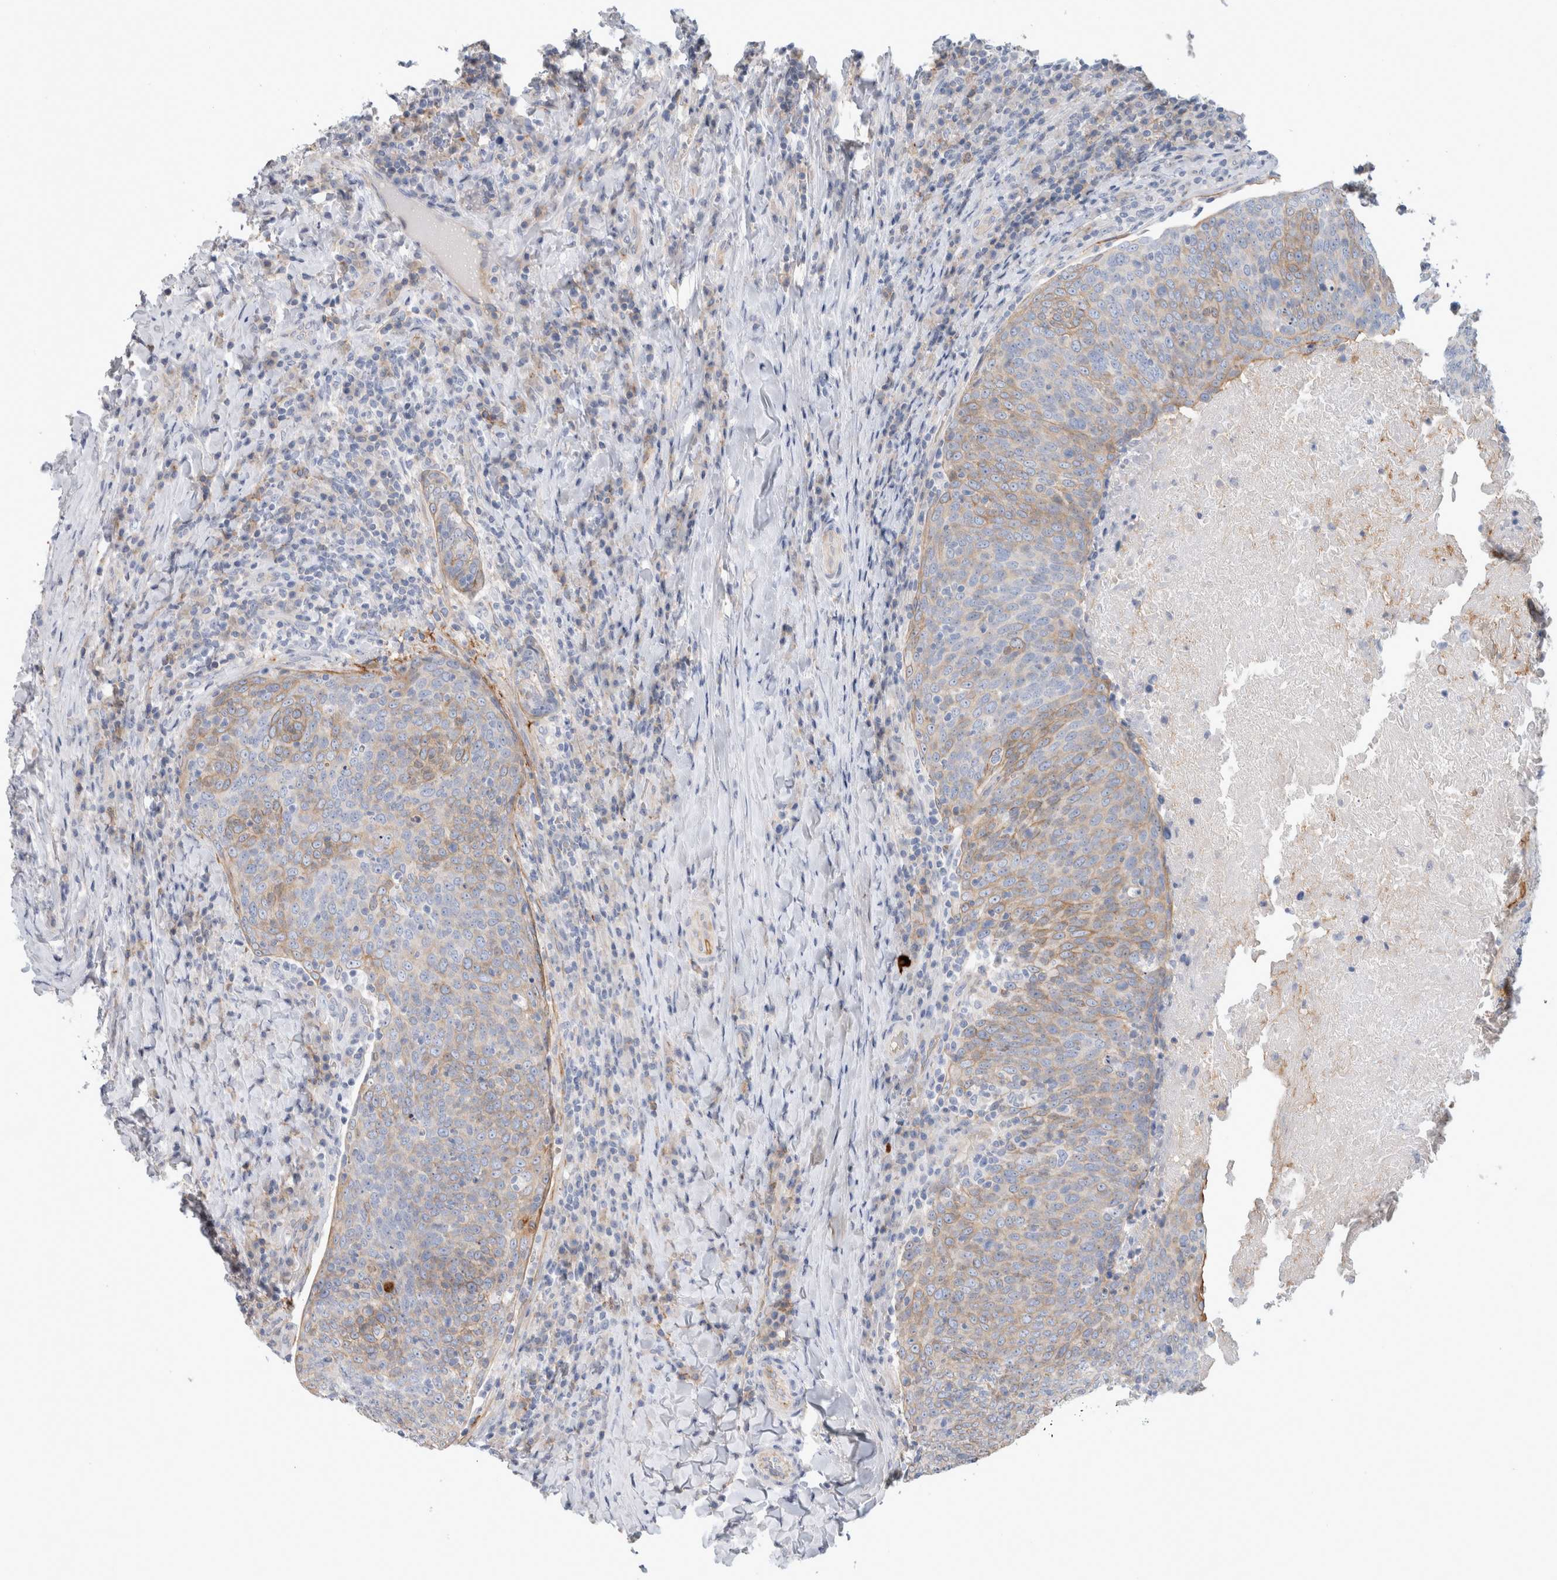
{"staining": {"intensity": "weak", "quantity": "<25%", "location": "cytoplasmic/membranous"}, "tissue": "head and neck cancer", "cell_type": "Tumor cells", "image_type": "cancer", "snomed": [{"axis": "morphology", "description": "Squamous cell carcinoma, NOS"}, {"axis": "morphology", "description": "Squamous cell carcinoma, metastatic, NOS"}, {"axis": "topography", "description": "Lymph node"}, {"axis": "topography", "description": "Head-Neck"}], "caption": "Immunohistochemical staining of human squamous cell carcinoma (head and neck) shows no significant positivity in tumor cells.", "gene": "CD55", "patient": {"sex": "male", "age": 62}}